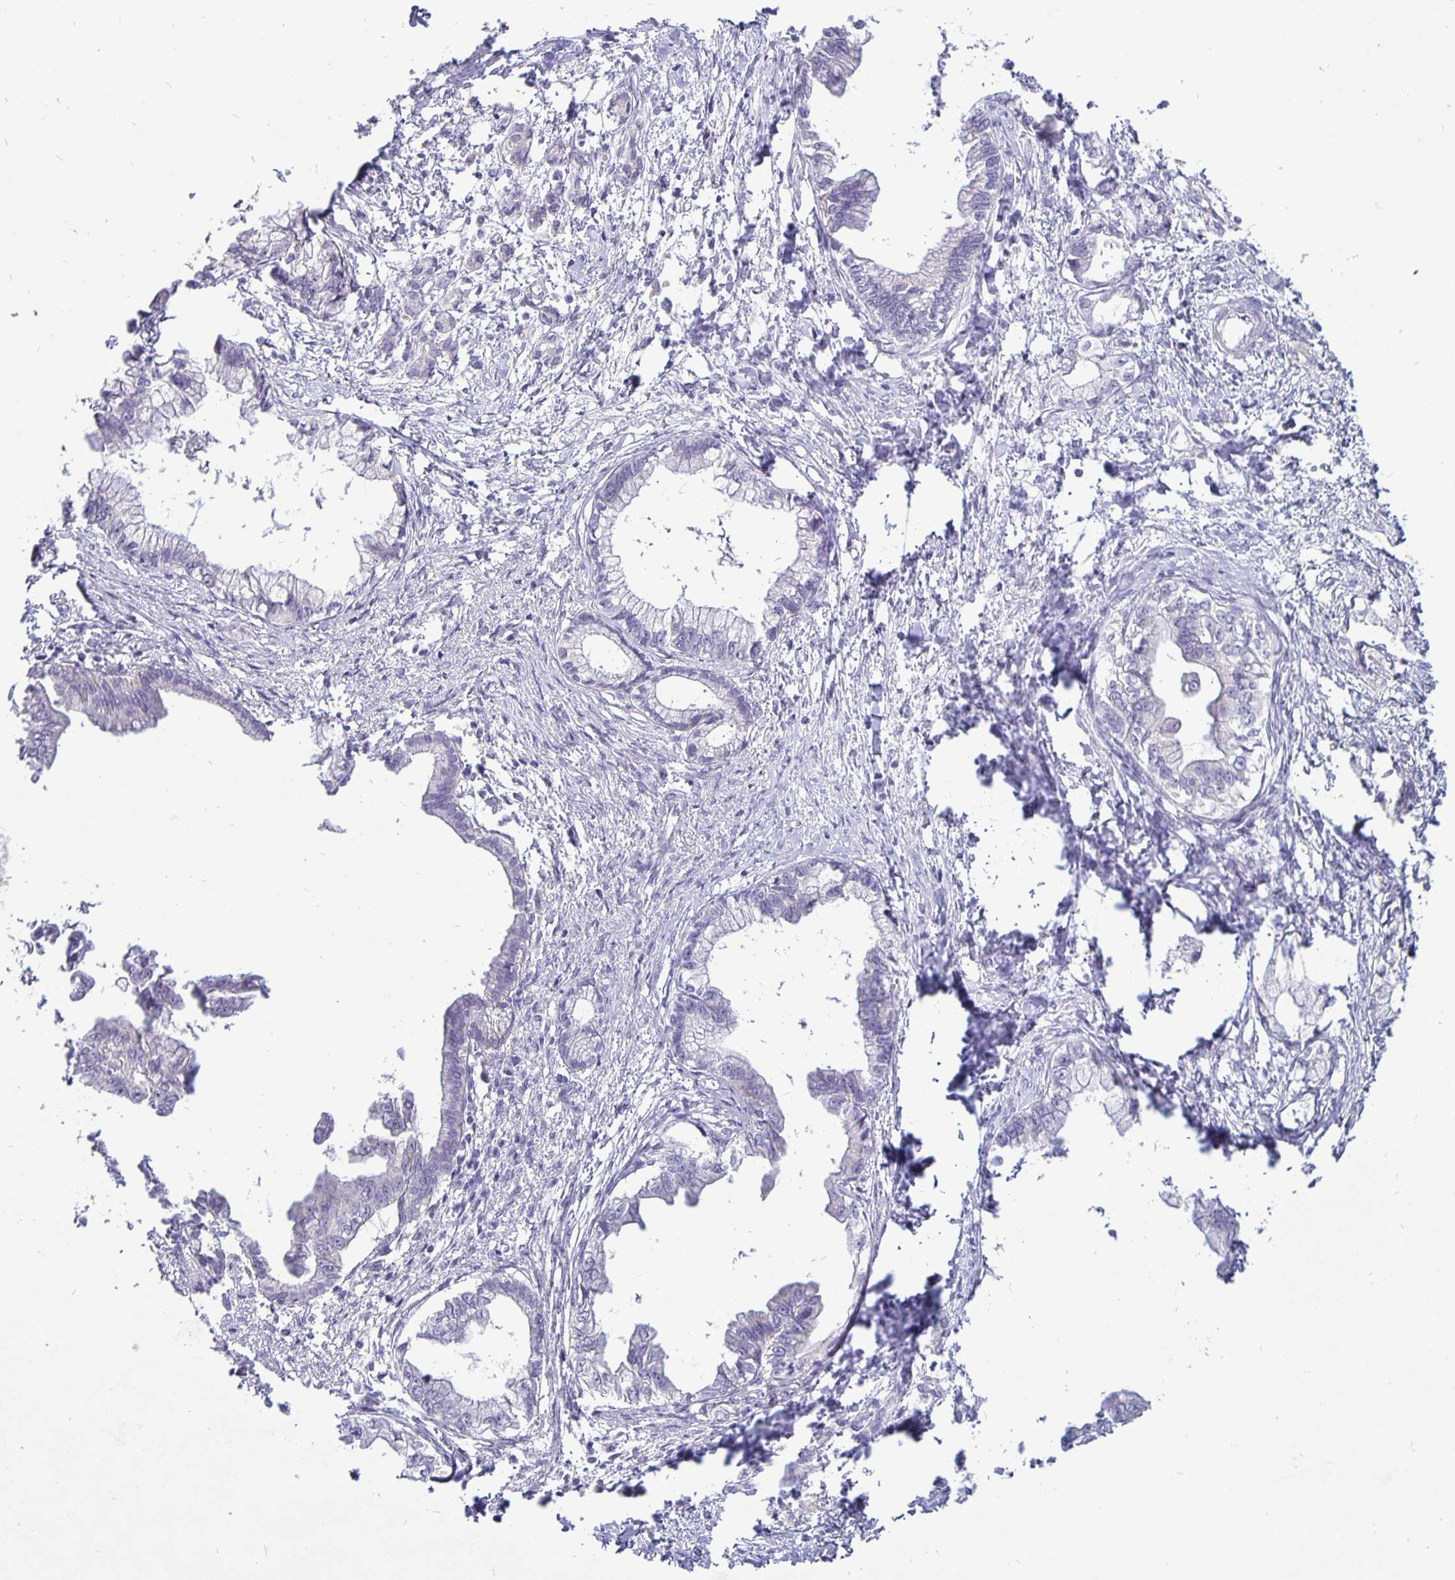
{"staining": {"intensity": "negative", "quantity": "none", "location": "none"}, "tissue": "pancreatic cancer", "cell_type": "Tumor cells", "image_type": "cancer", "snomed": [{"axis": "morphology", "description": "Adenocarcinoma, NOS"}, {"axis": "topography", "description": "Pancreas"}], "caption": "DAB (3,3'-diaminobenzidine) immunohistochemical staining of adenocarcinoma (pancreatic) exhibits no significant expression in tumor cells. Brightfield microscopy of IHC stained with DAB (3,3'-diaminobenzidine) (brown) and hematoxylin (blue), captured at high magnification.", "gene": "ERBB2", "patient": {"sex": "male", "age": 61}}